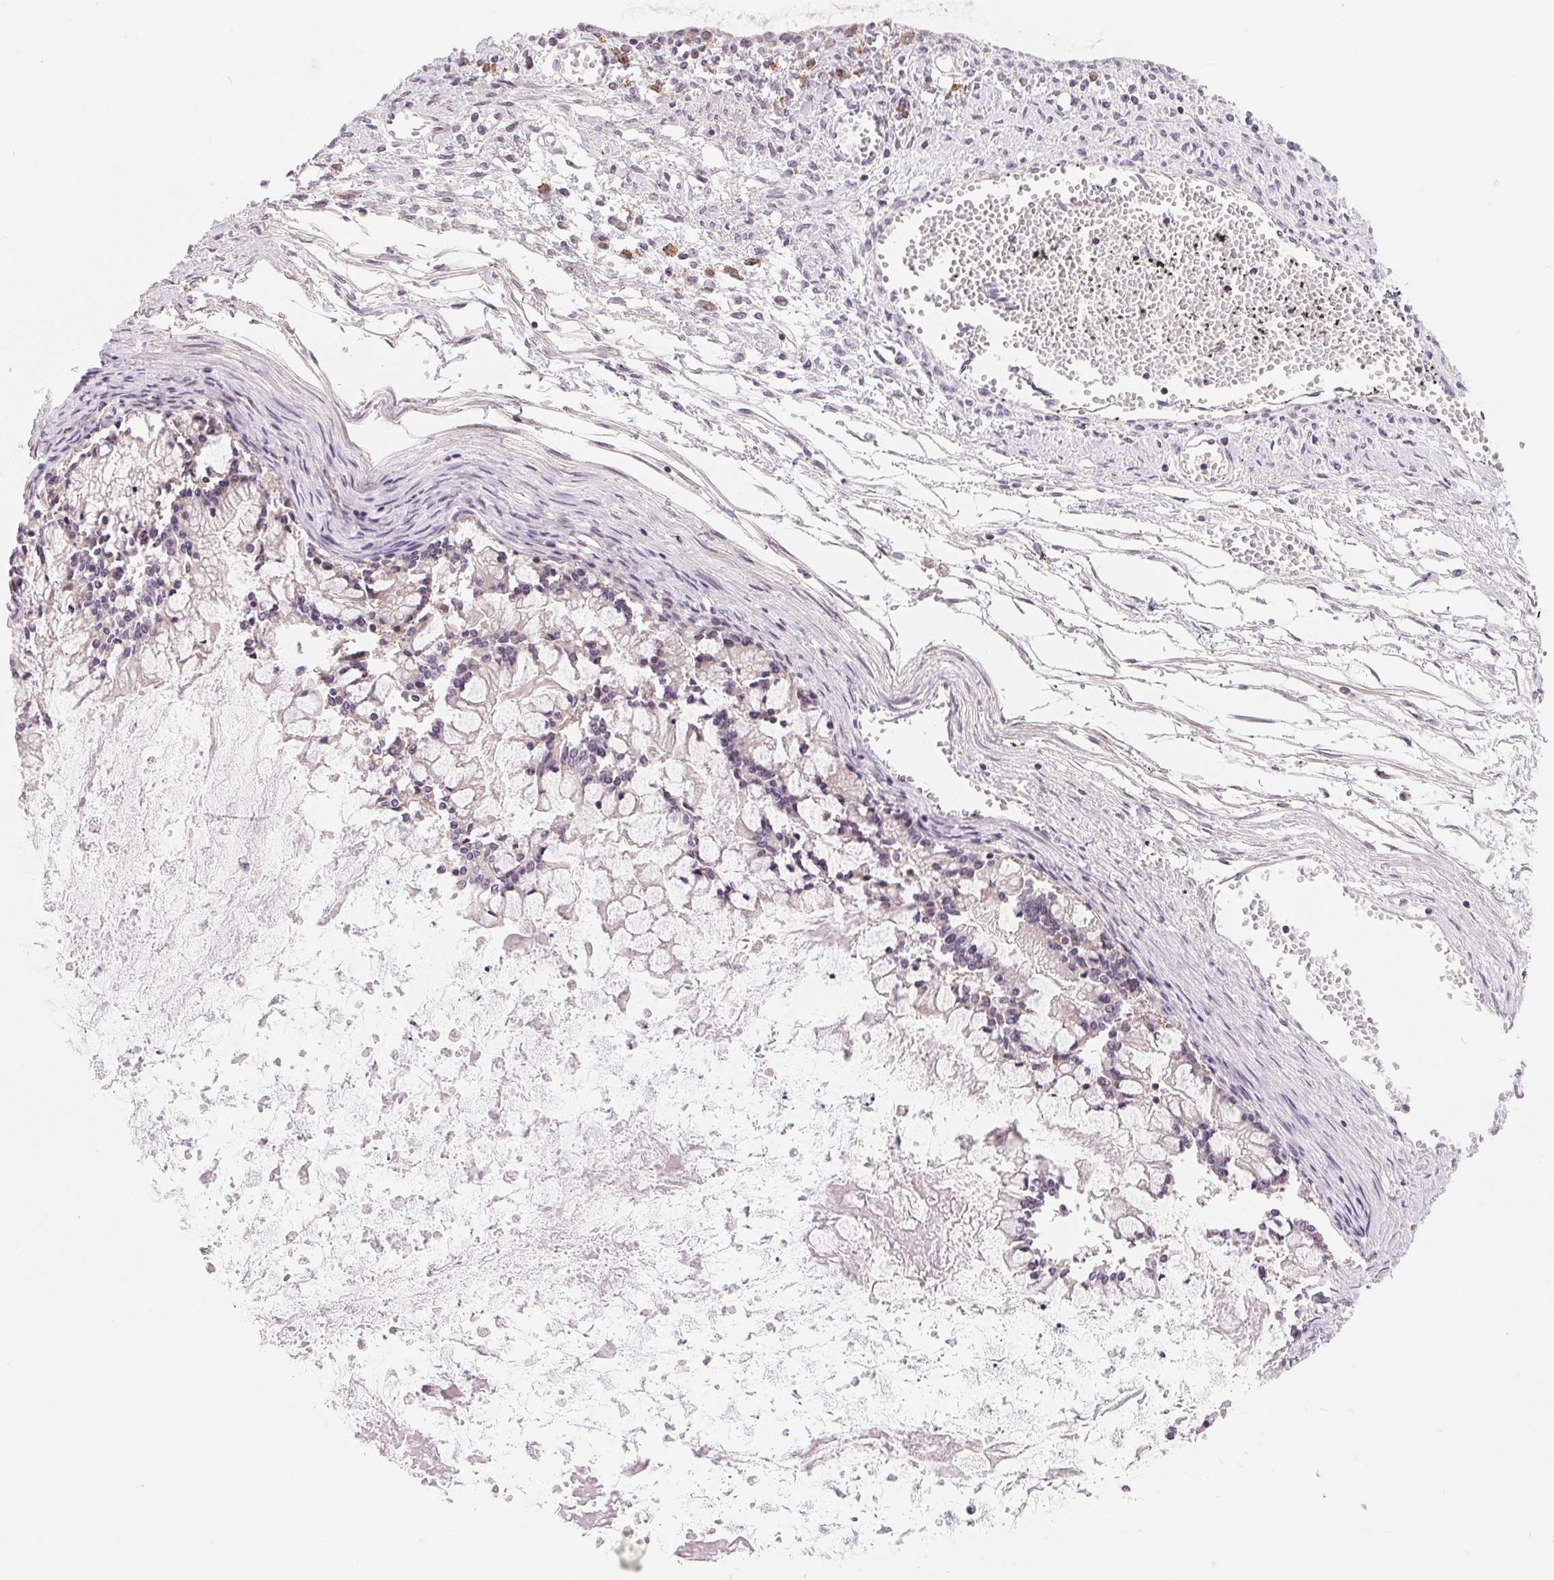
{"staining": {"intensity": "negative", "quantity": "none", "location": "none"}, "tissue": "ovarian cancer", "cell_type": "Tumor cells", "image_type": "cancer", "snomed": [{"axis": "morphology", "description": "Cystadenocarcinoma, mucinous, NOS"}, {"axis": "topography", "description": "Ovary"}], "caption": "Protein analysis of ovarian cancer demonstrates no significant positivity in tumor cells. (Stains: DAB IHC with hematoxylin counter stain, Microscopy: brightfield microscopy at high magnification).", "gene": "LCA5L", "patient": {"sex": "female", "age": 67}}